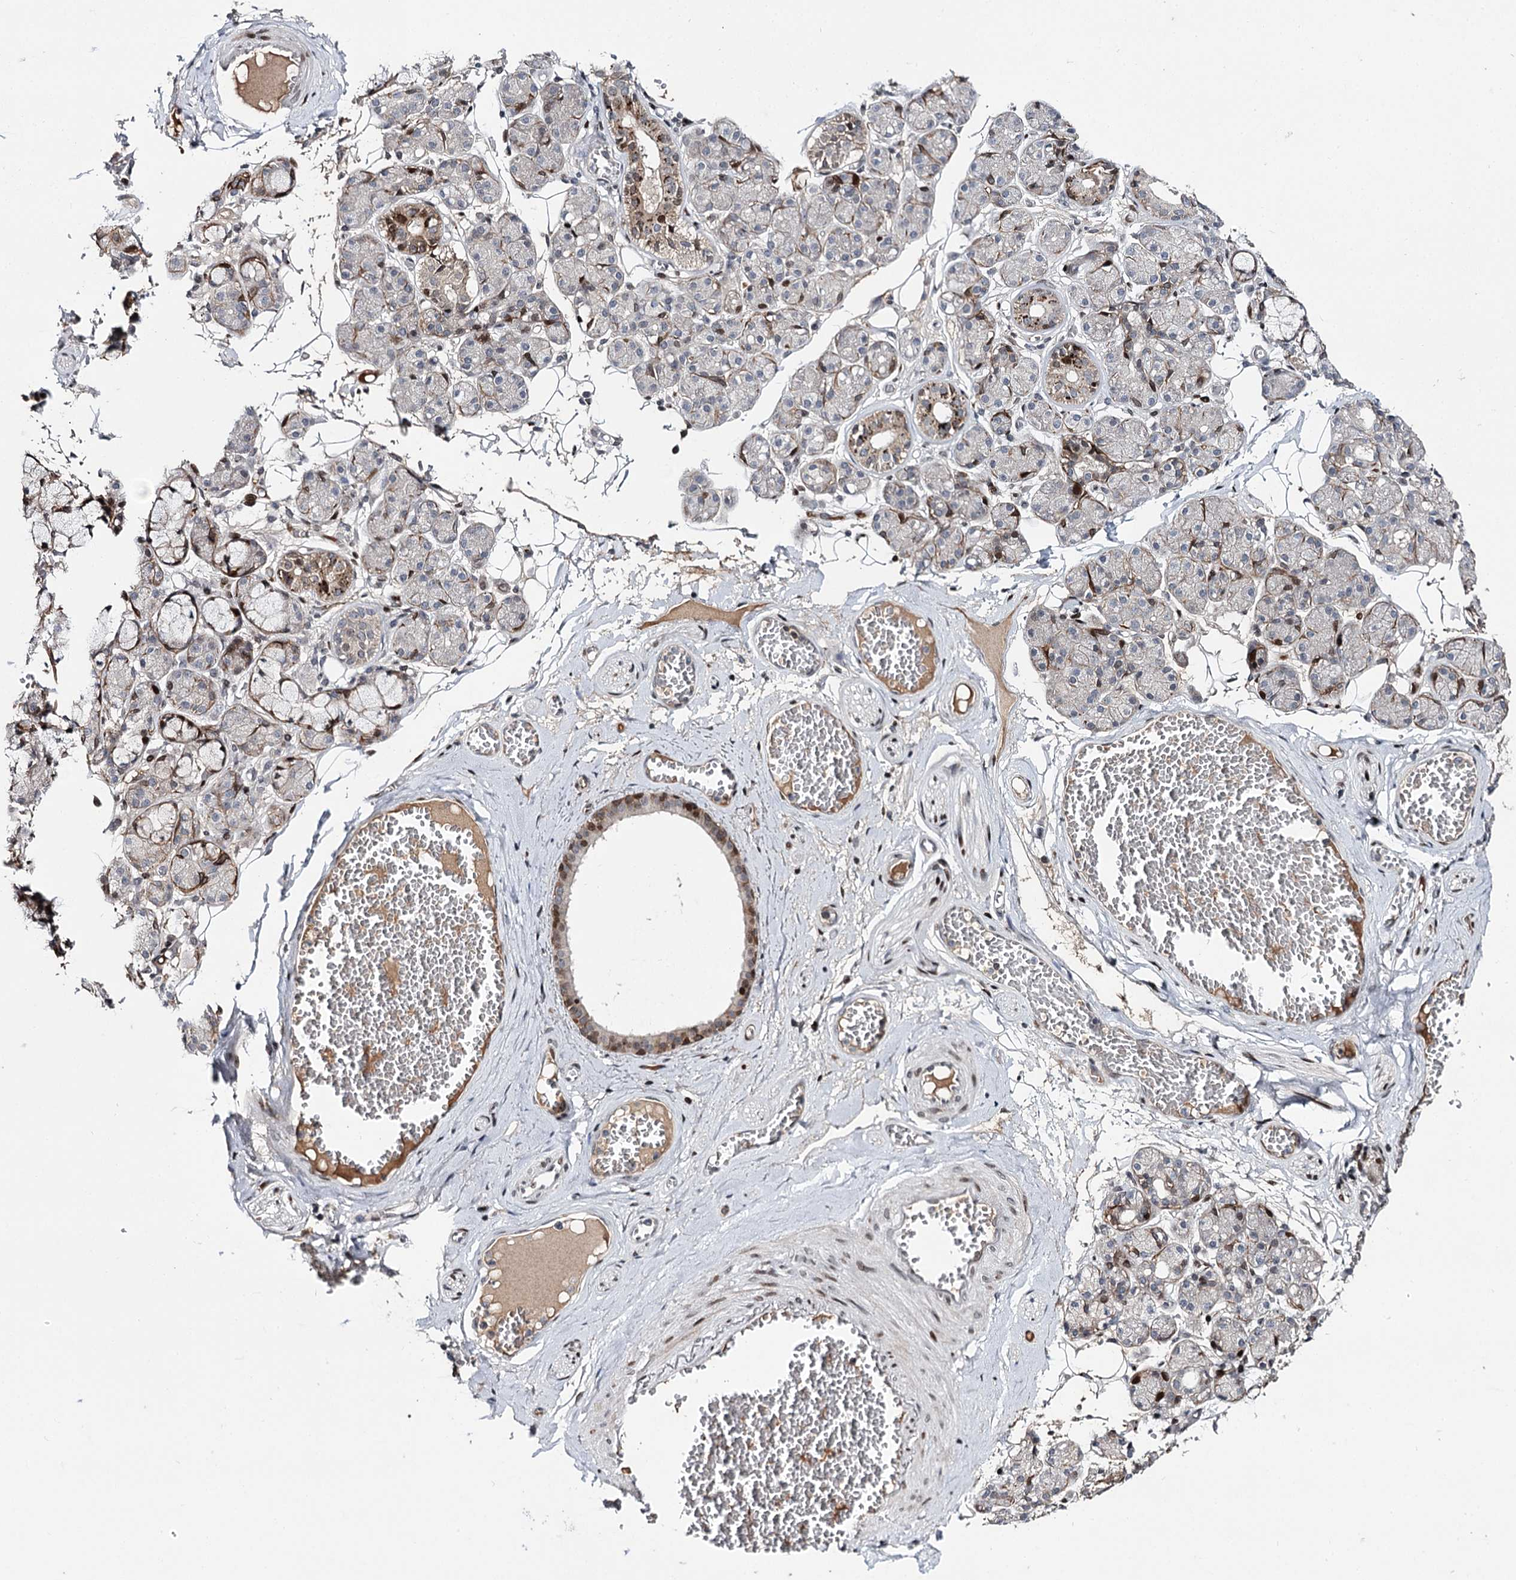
{"staining": {"intensity": "moderate", "quantity": "<25%", "location": "nuclear"}, "tissue": "salivary gland", "cell_type": "Glandular cells", "image_type": "normal", "snomed": [{"axis": "morphology", "description": "Normal tissue, NOS"}, {"axis": "topography", "description": "Salivary gland"}], "caption": "Immunohistochemistry of benign human salivary gland reveals low levels of moderate nuclear positivity in about <25% of glandular cells.", "gene": "ITFG2", "patient": {"sex": "male", "age": 63}}